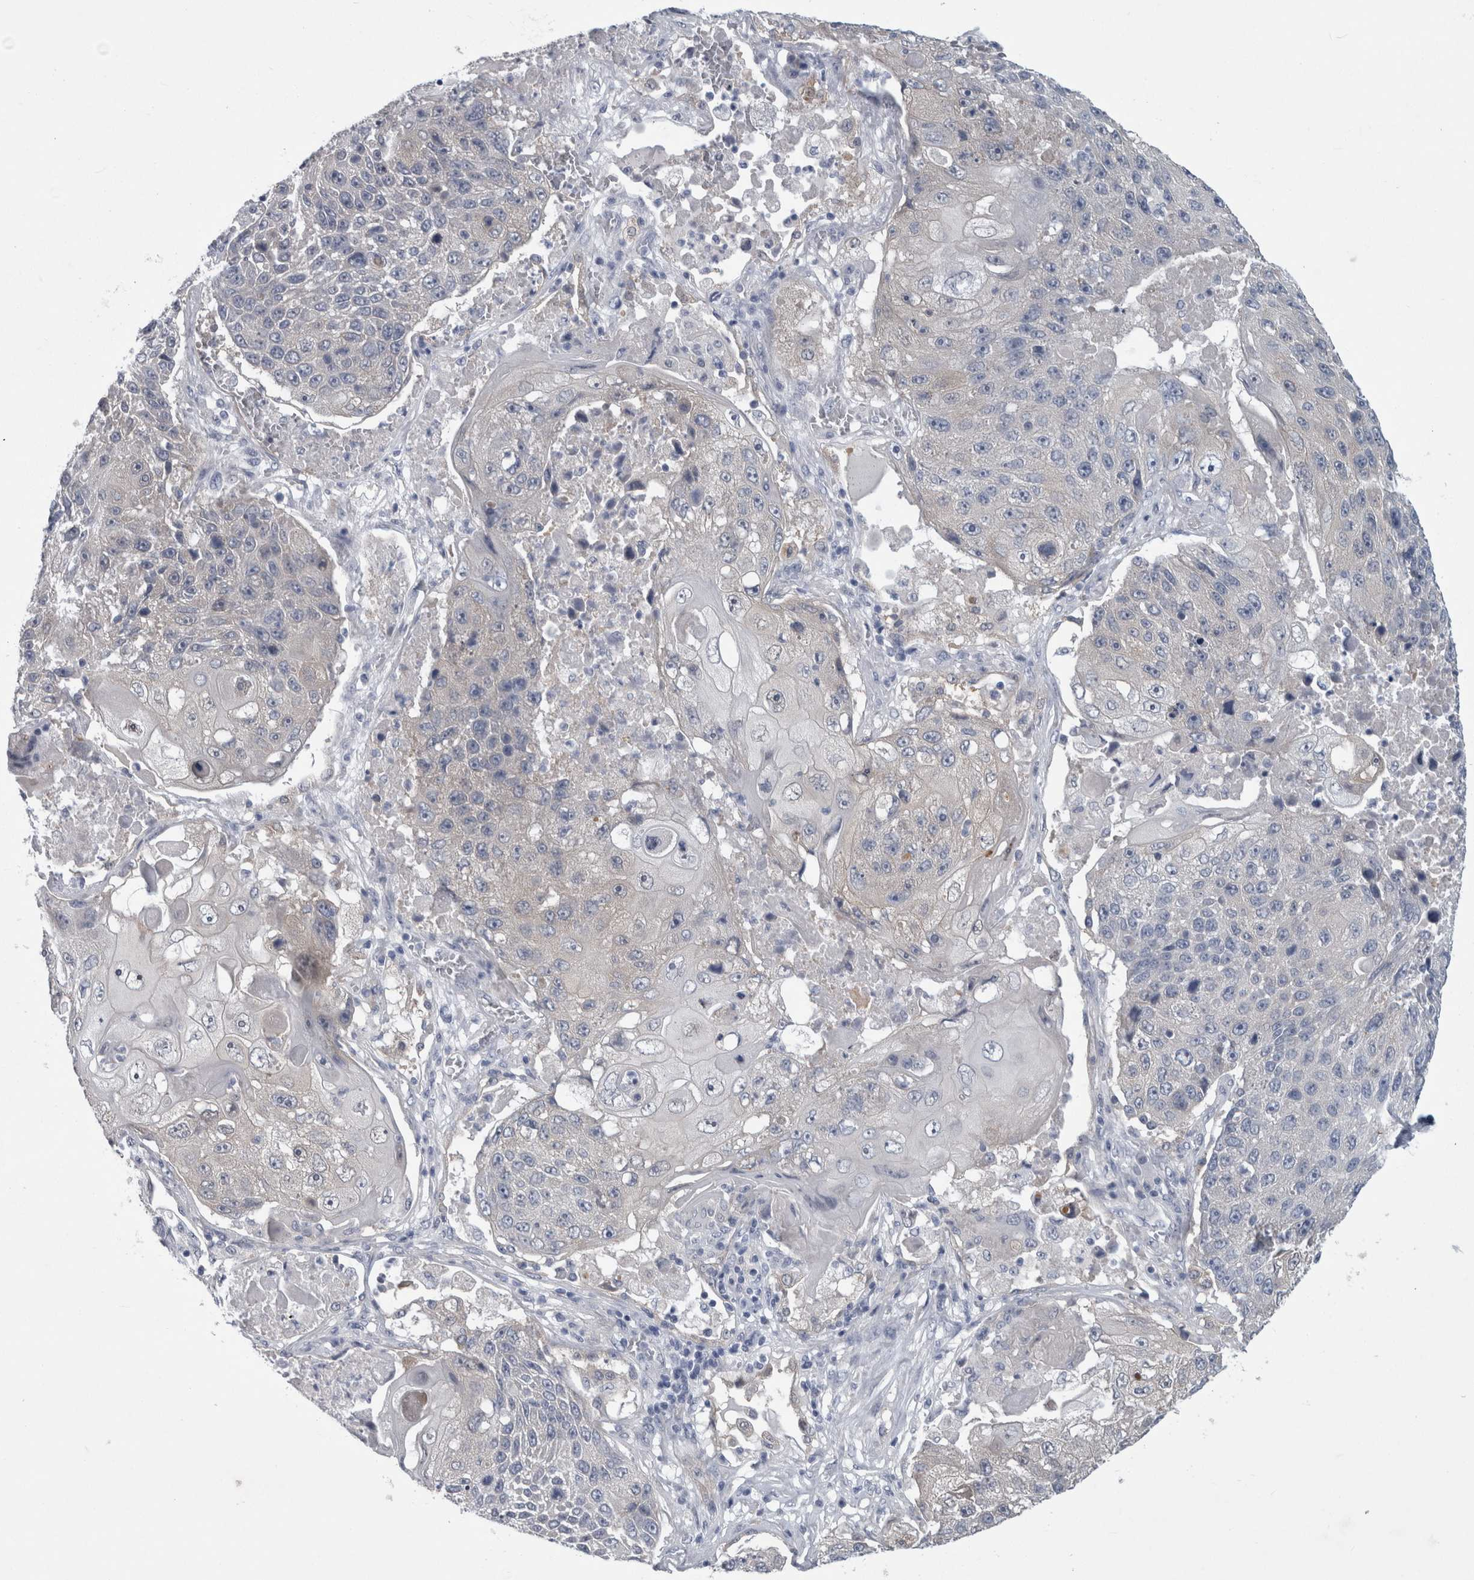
{"staining": {"intensity": "negative", "quantity": "none", "location": "none"}, "tissue": "lung cancer", "cell_type": "Tumor cells", "image_type": "cancer", "snomed": [{"axis": "morphology", "description": "Squamous cell carcinoma, NOS"}, {"axis": "topography", "description": "Lung"}], "caption": "Tumor cells are negative for brown protein staining in lung cancer. The staining is performed using DAB brown chromogen with nuclei counter-stained in using hematoxylin.", "gene": "FAM83H", "patient": {"sex": "male", "age": 61}}